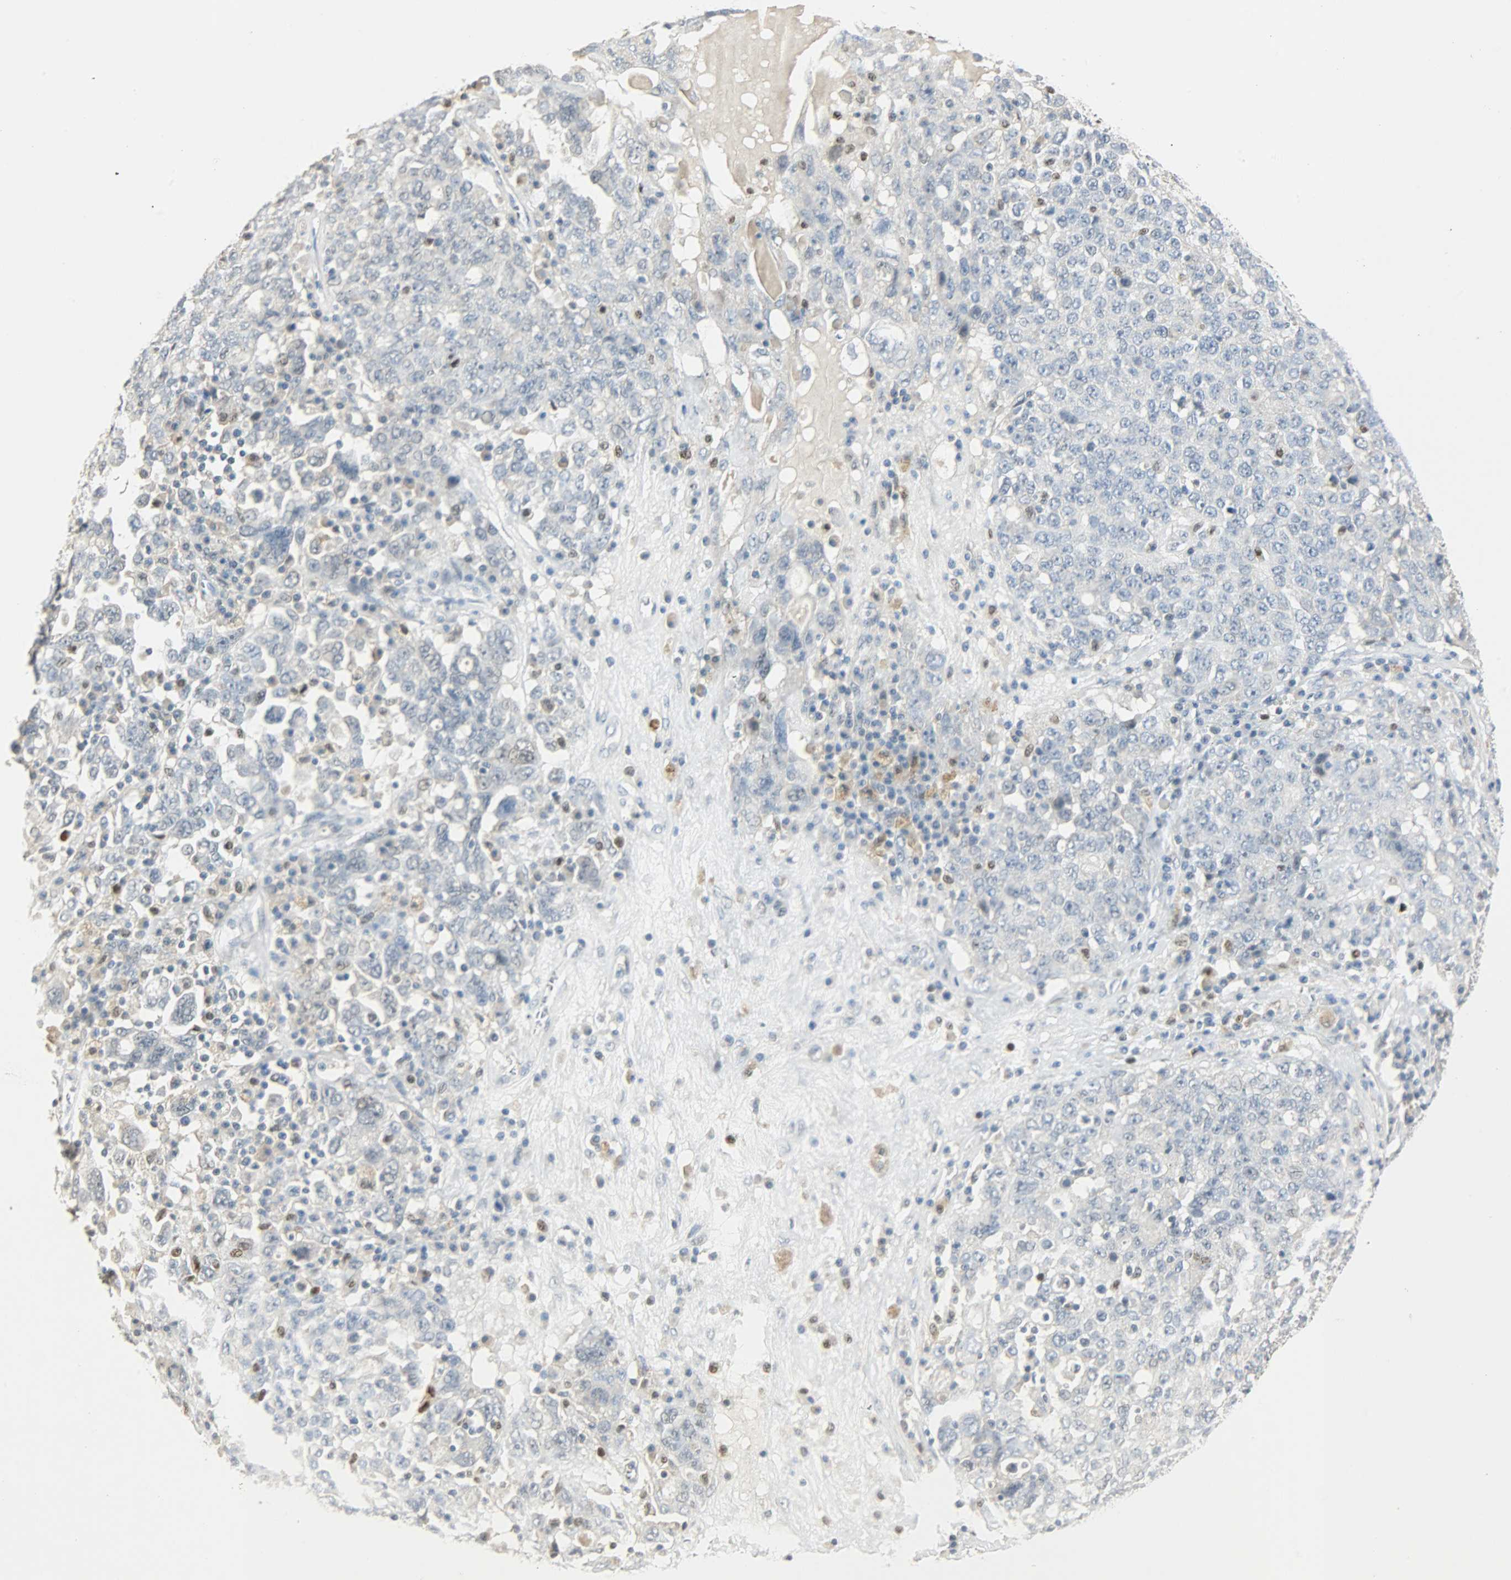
{"staining": {"intensity": "negative", "quantity": "none", "location": "none"}, "tissue": "ovarian cancer", "cell_type": "Tumor cells", "image_type": "cancer", "snomed": [{"axis": "morphology", "description": "Carcinoma, endometroid"}, {"axis": "topography", "description": "Ovary"}], "caption": "Histopathology image shows no significant protein expression in tumor cells of endometroid carcinoma (ovarian). The staining was performed using DAB to visualize the protein expression in brown, while the nuclei were stained in blue with hematoxylin (Magnification: 20x).", "gene": "PPARG", "patient": {"sex": "female", "age": 62}}